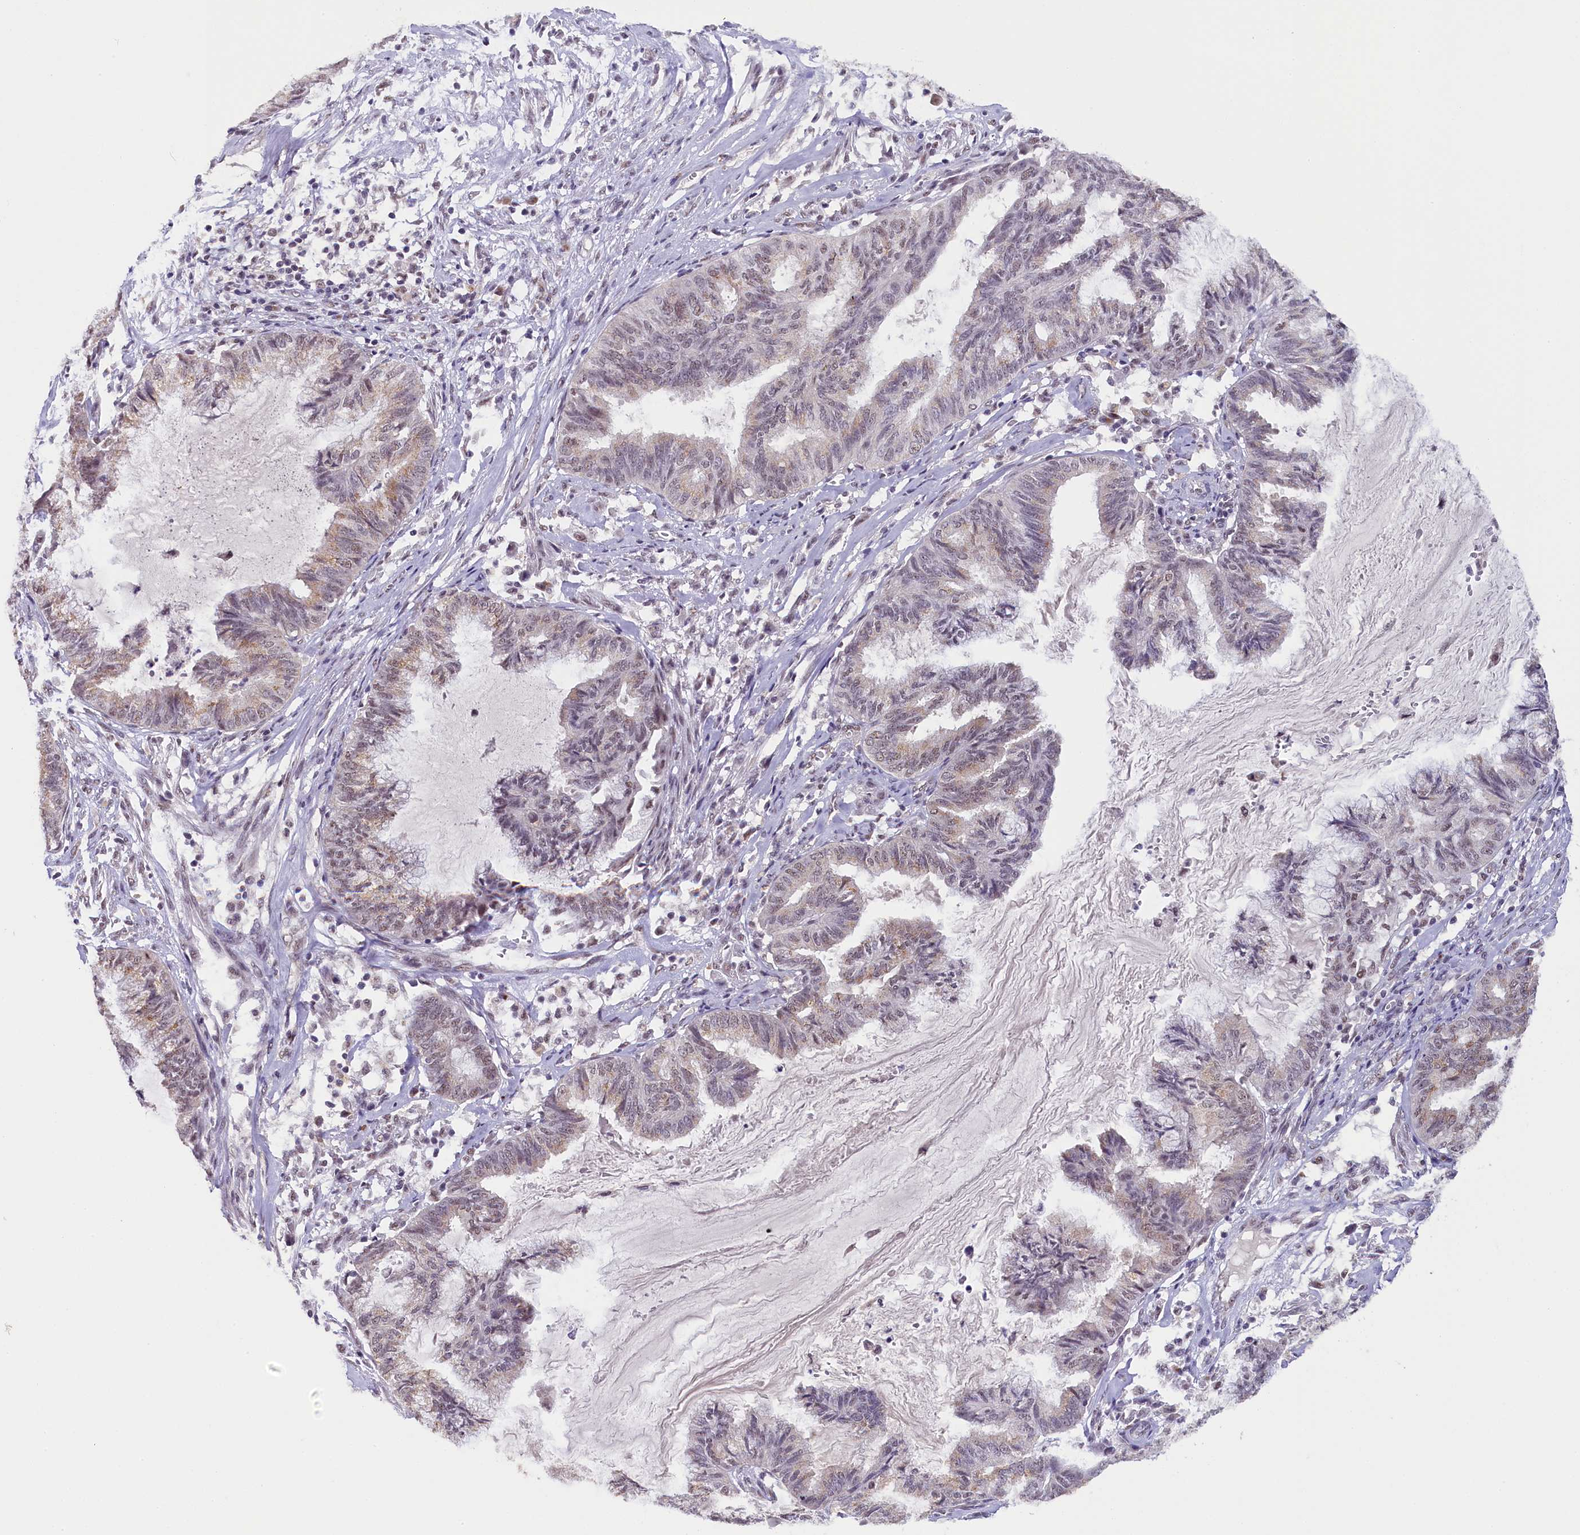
{"staining": {"intensity": "weak", "quantity": "<25%", "location": "cytoplasmic/membranous,nuclear"}, "tissue": "endometrial cancer", "cell_type": "Tumor cells", "image_type": "cancer", "snomed": [{"axis": "morphology", "description": "Adenocarcinoma, NOS"}, {"axis": "topography", "description": "Endometrium"}], "caption": "High magnification brightfield microscopy of endometrial adenocarcinoma stained with DAB (3,3'-diaminobenzidine) (brown) and counterstained with hematoxylin (blue): tumor cells show no significant staining. The staining is performed using DAB brown chromogen with nuclei counter-stained in using hematoxylin.", "gene": "NCBP1", "patient": {"sex": "female", "age": 86}}